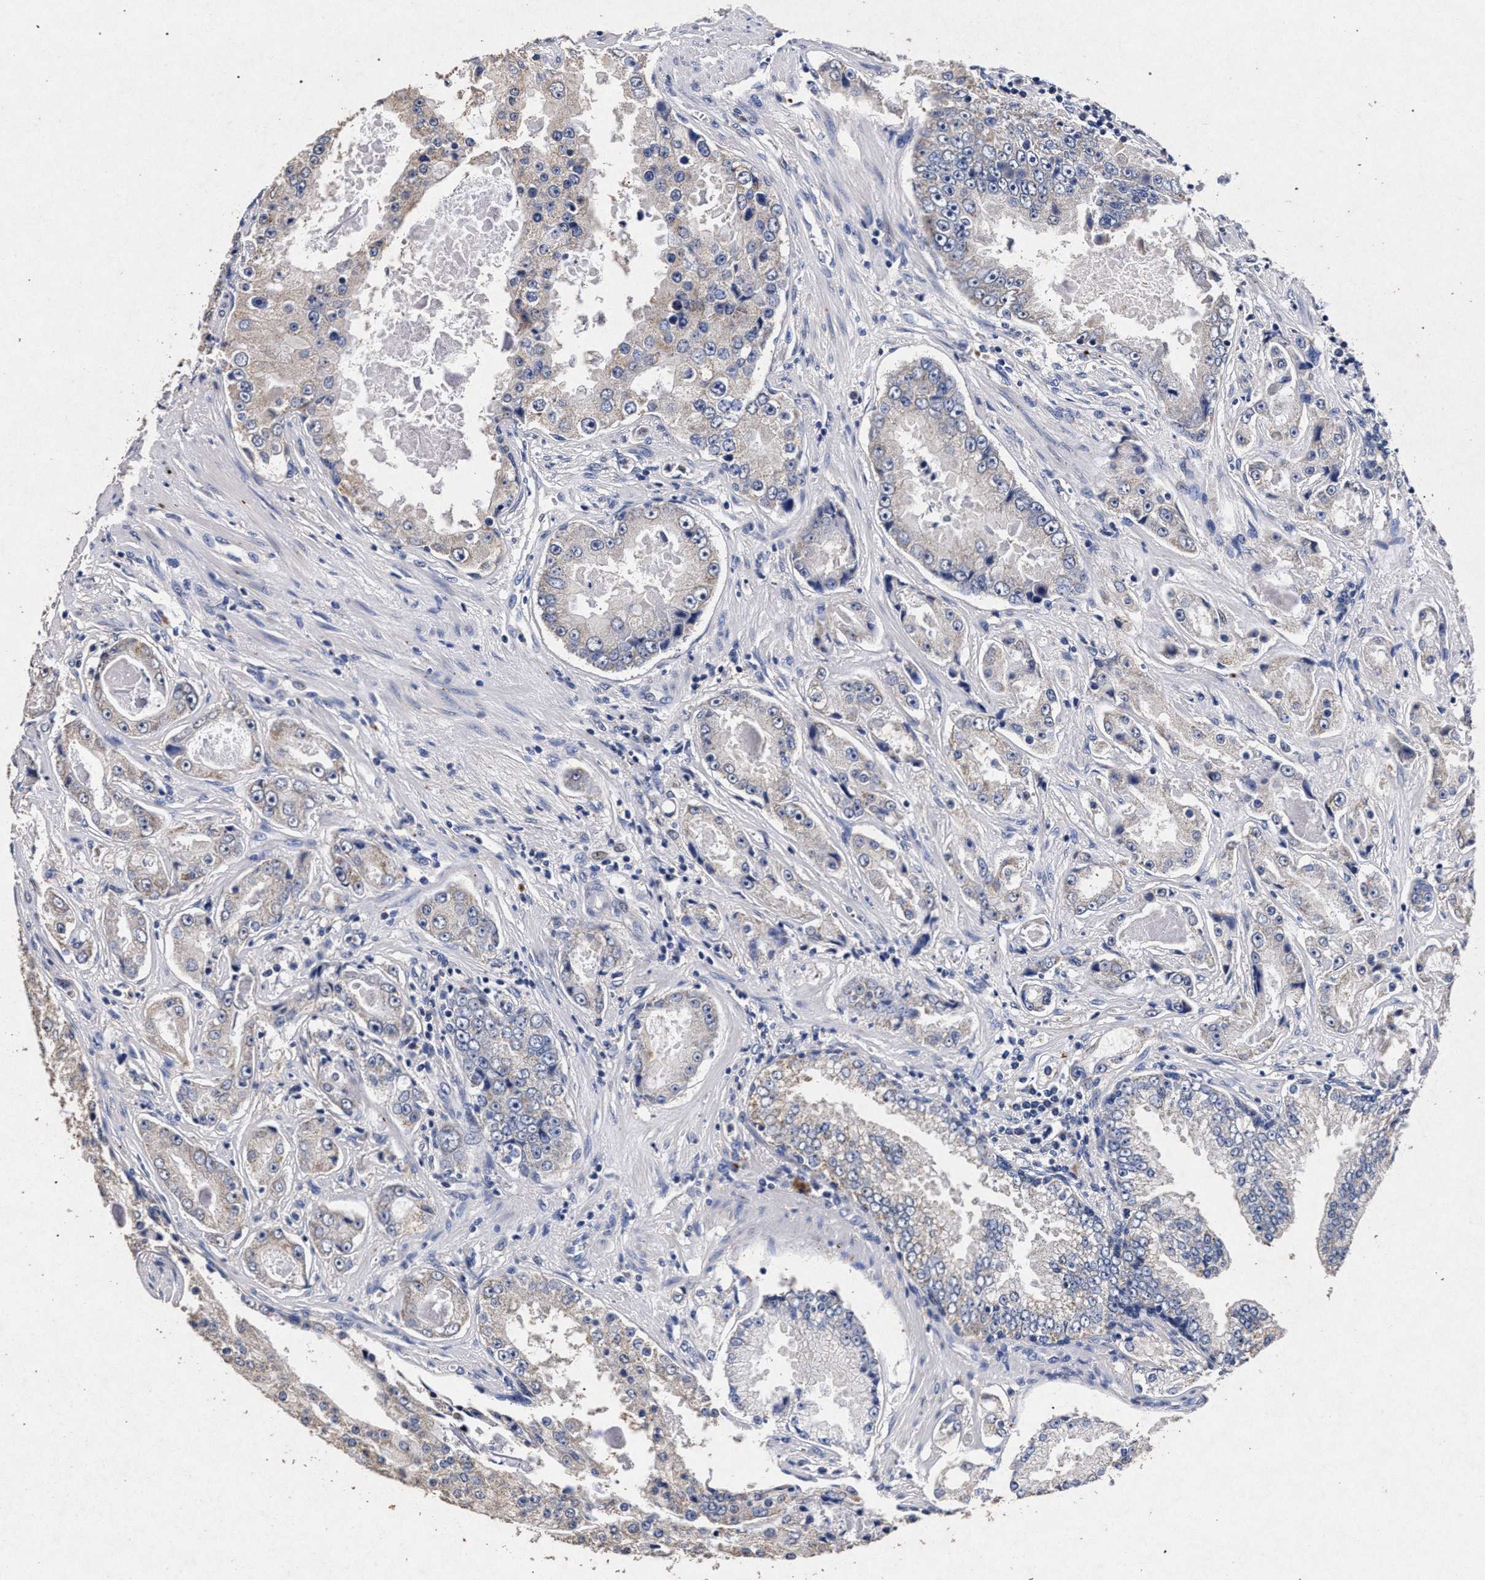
{"staining": {"intensity": "negative", "quantity": "none", "location": "none"}, "tissue": "prostate cancer", "cell_type": "Tumor cells", "image_type": "cancer", "snomed": [{"axis": "morphology", "description": "Adenocarcinoma, High grade"}, {"axis": "topography", "description": "Prostate"}], "caption": "A high-resolution micrograph shows immunohistochemistry (IHC) staining of prostate adenocarcinoma (high-grade), which shows no significant expression in tumor cells.", "gene": "ATP1A2", "patient": {"sex": "male", "age": 73}}